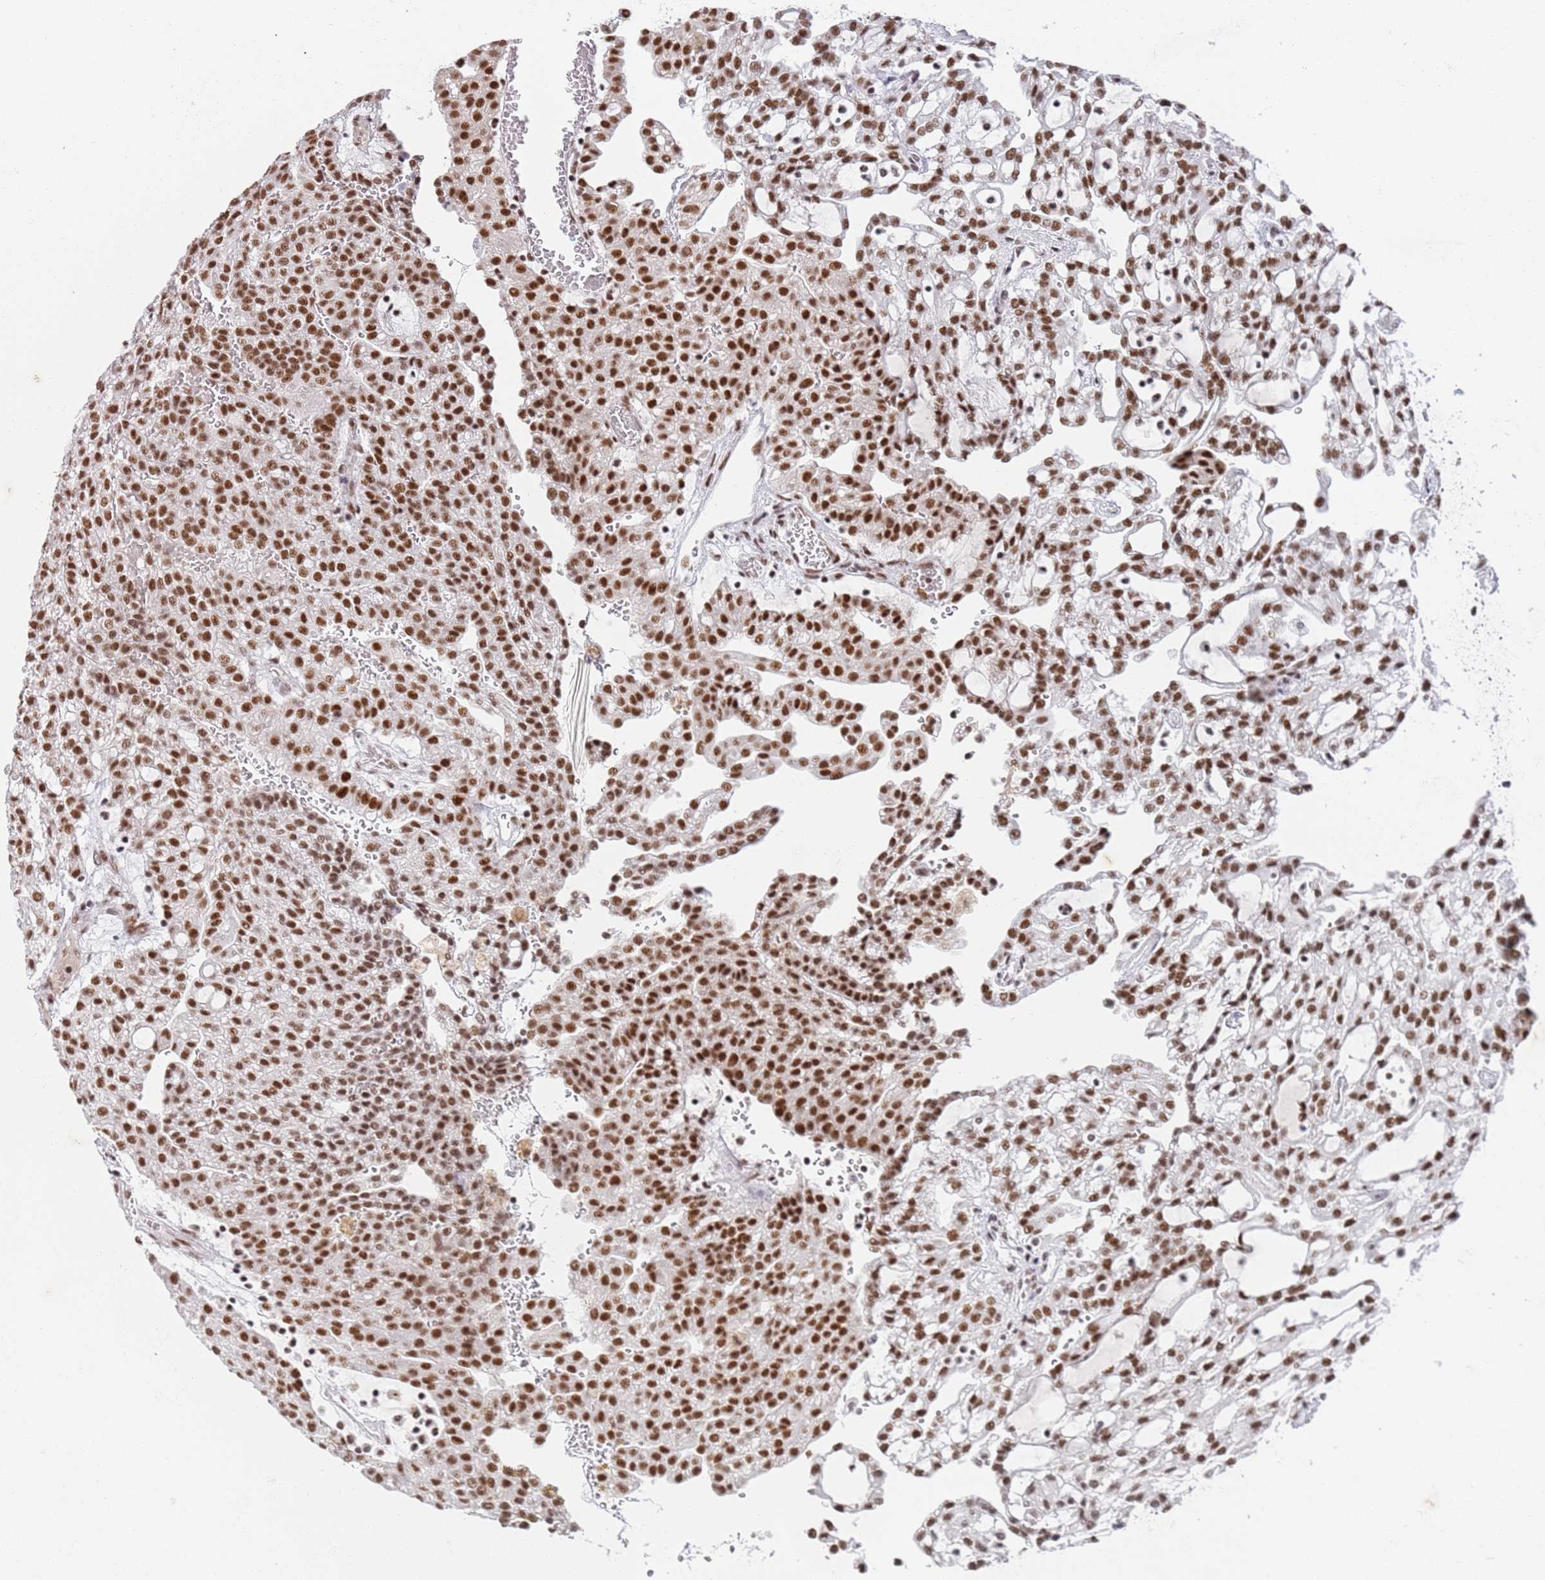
{"staining": {"intensity": "strong", "quantity": ">75%", "location": "nuclear"}, "tissue": "renal cancer", "cell_type": "Tumor cells", "image_type": "cancer", "snomed": [{"axis": "morphology", "description": "Adenocarcinoma, NOS"}, {"axis": "topography", "description": "Kidney"}], "caption": "Immunohistochemical staining of renal cancer (adenocarcinoma) reveals strong nuclear protein expression in about >75% of tumor cells. The protein of interest is shown in brown color, while the nuclei are stained blue.", "gene": "AKAP8L", "patient": {"sex": "male", "age": 63}}